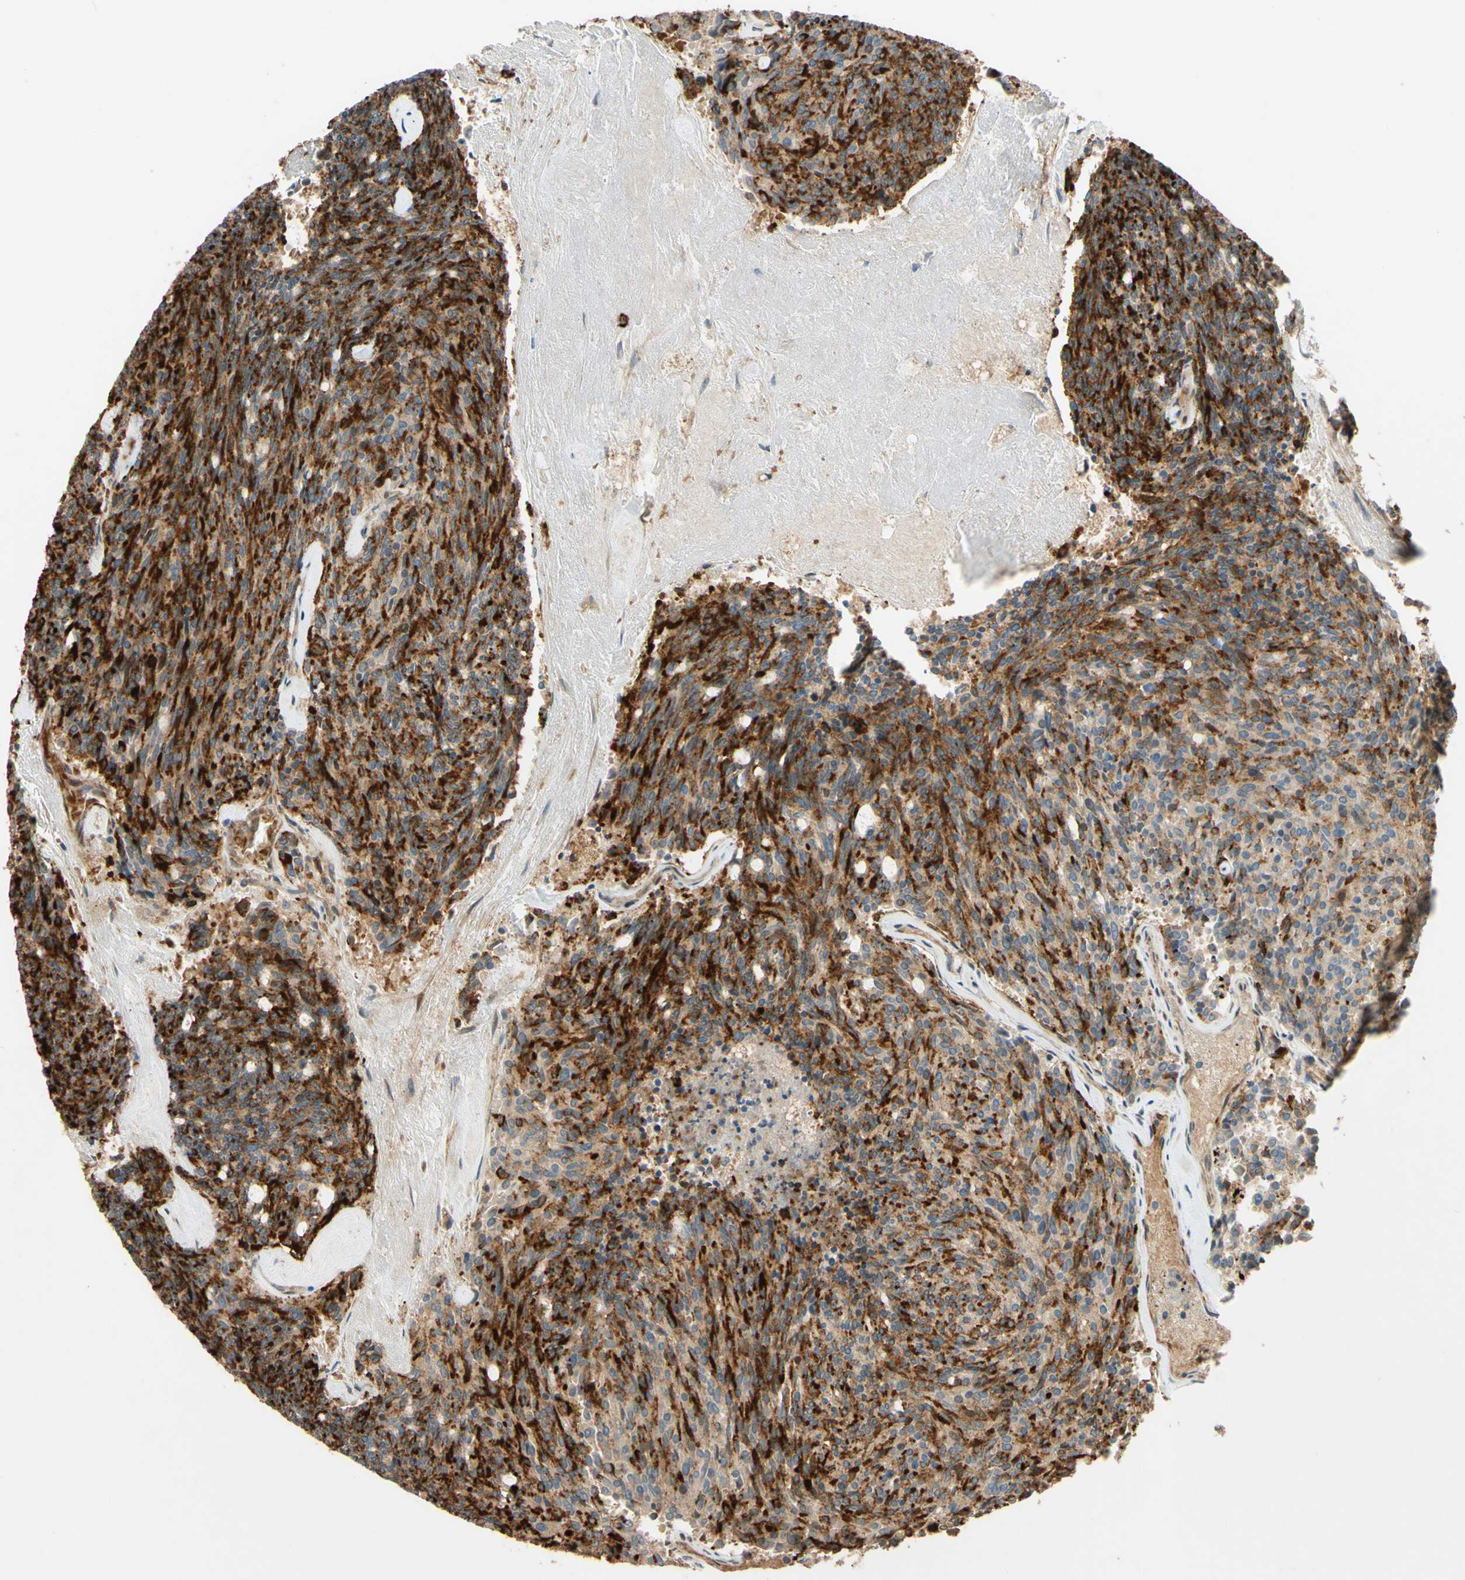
{"staining": {"intensity": "strong", "quantity": ">75%", "location": "cytoplasmic/membranous"}, "tissue": "carcinoid", "cell_type": "Tumor cells", "image_type": "cancer", "snomed": [{"axis": "morphology", "description": "Carcinoid, malignant, NOS"}, {"axis": "topography", "description": "Pancreas"}], "caption": "A micrograph showing strong cytoplasmic/membranous positivity in about >75% of tumor cells in malignant carcinoid, as visualized by brown immunohistochemical staining.", "gene": "ADAM17", "patient": {"sex": "female", "age": 54}}